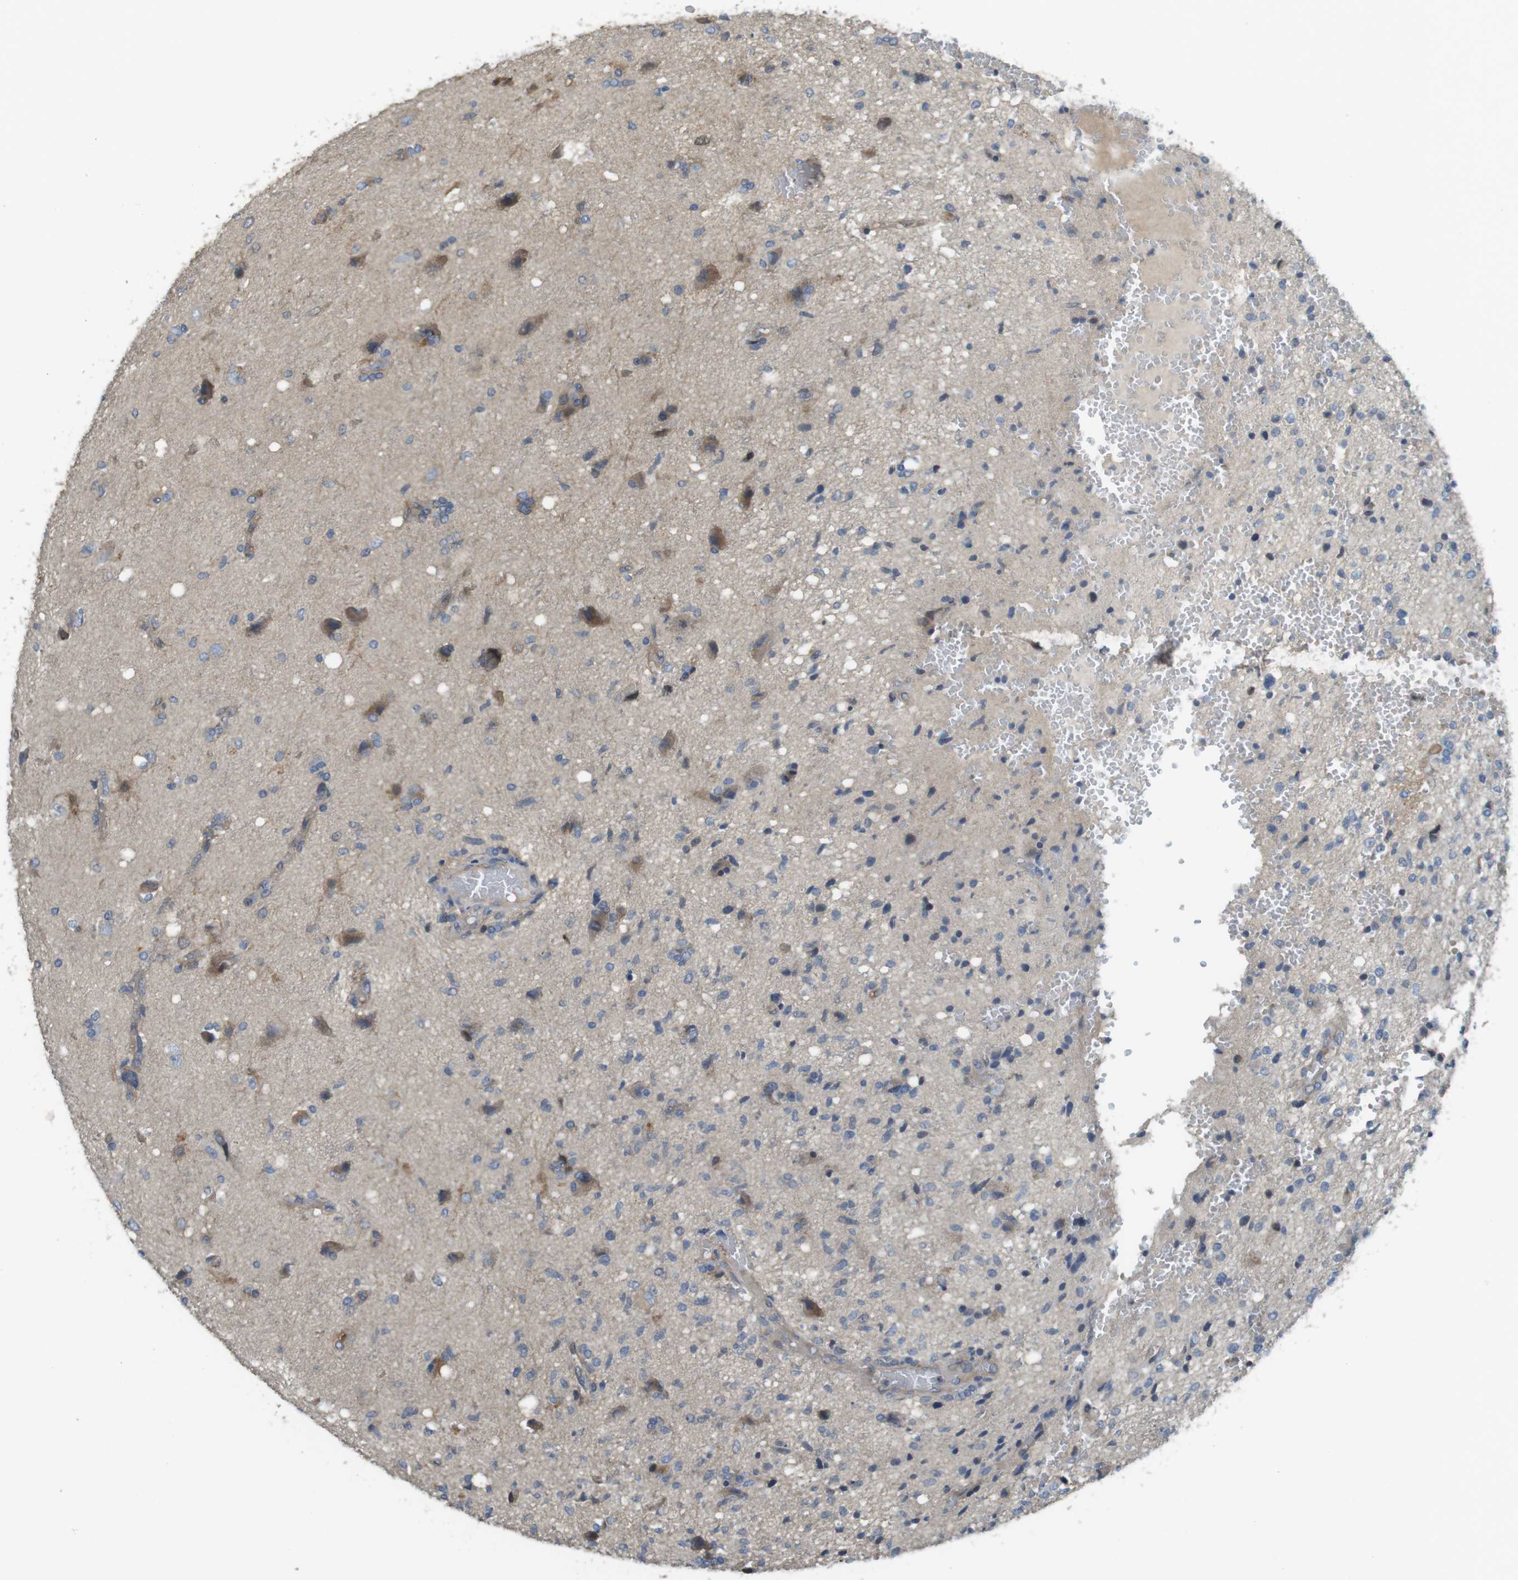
{"staining": {"intensity": "weak", "quantity": "<25%", "location": "cytoplasmic/membranous"}, "tissue": "glioma", "cell_type": "Tumor cells", "image_type": "cancer", "snomed": [{"axis": "morphology", "description": "Glioma, malignant, High grade"}, {"axis": "topography", "description": "Brain"}], "caption": "This is a photomicrograph of immunohistochemistry staining of high-grade glioma (malignant), which shows no expression in tumor cells.", "gene": "ABHD15", "patient": {"sex": "female", "age": 59}}